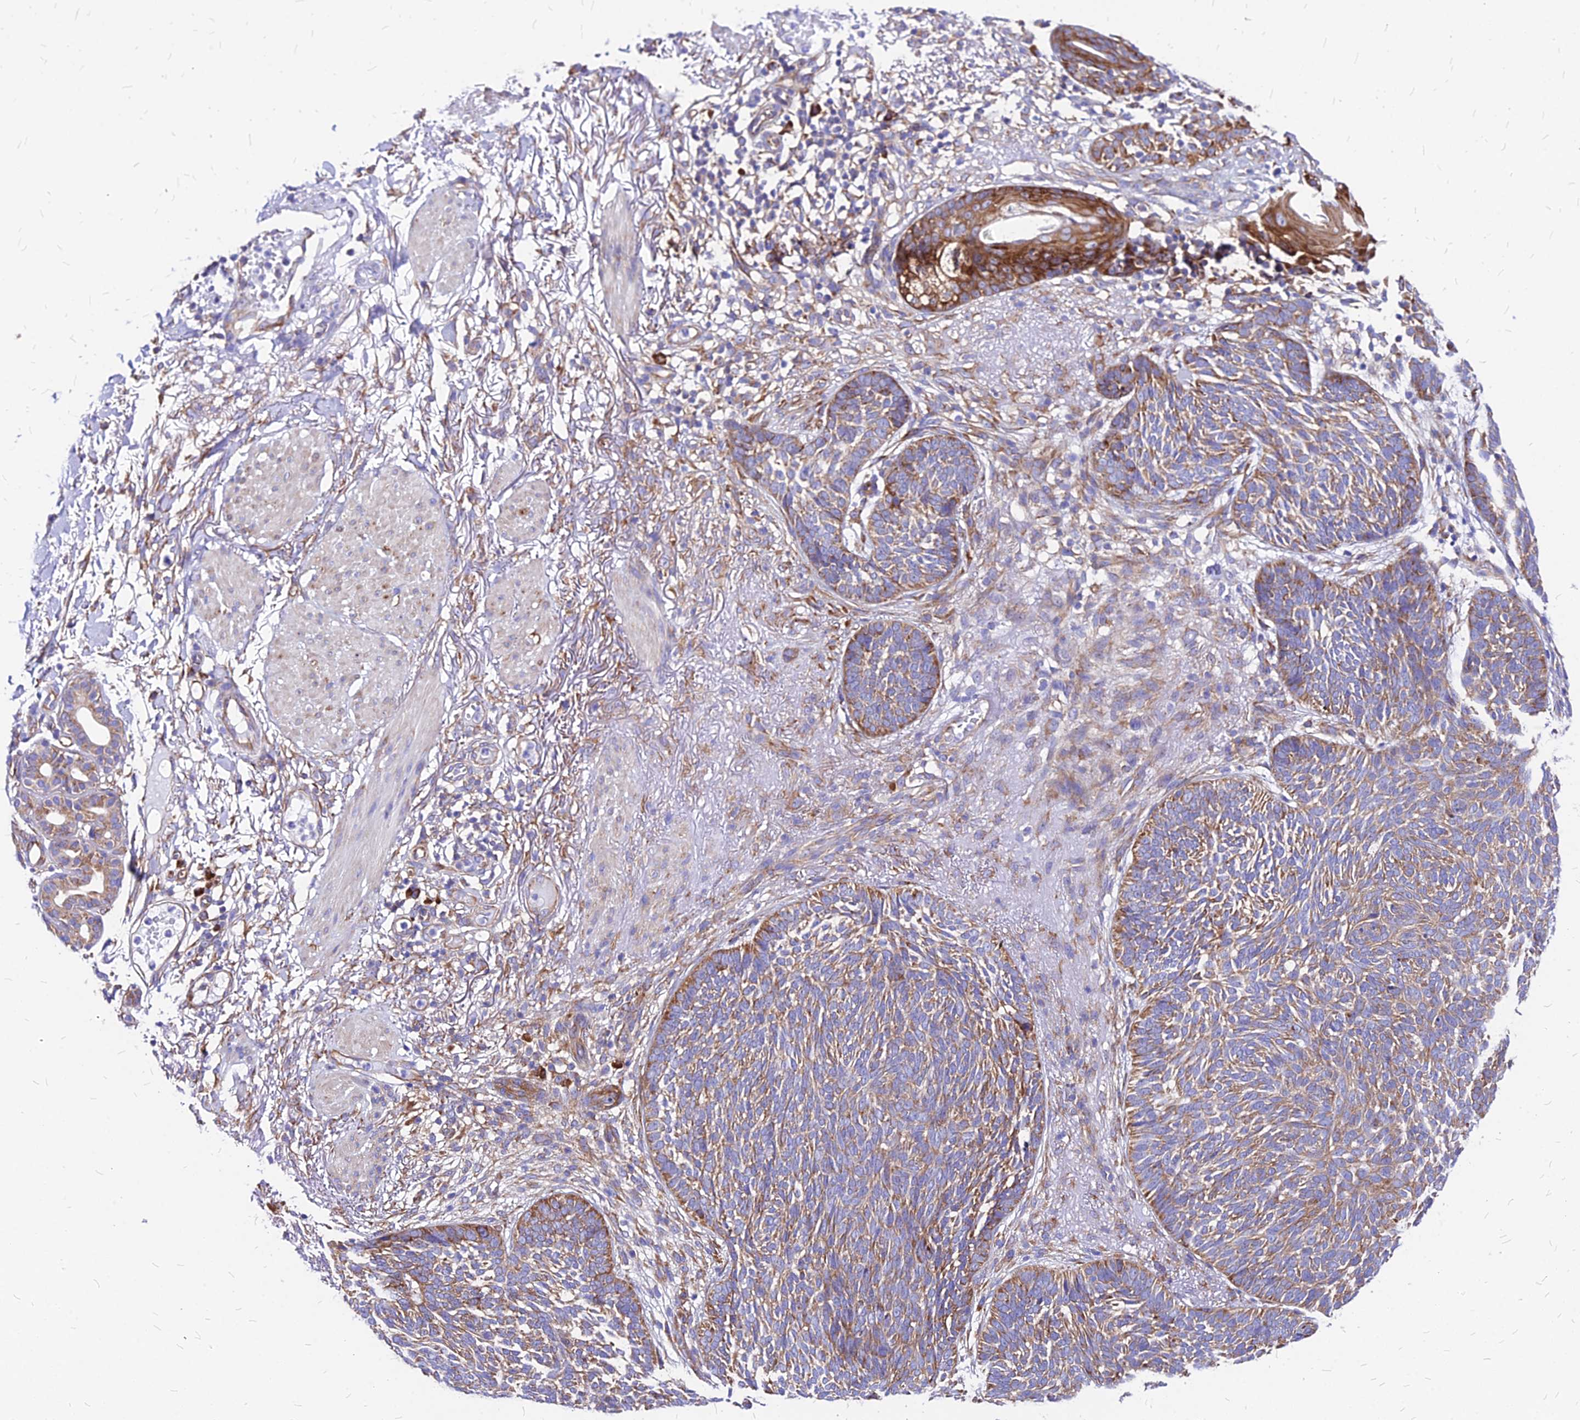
{"staining": {"intensity": "moderate", "quantity": "25%-75%", "location": "cytoplasmic/membranous"}, "tissue": "skin cancer", "cell_type": "Tumor cells", "image_type": "cancer", "snomed": [{"axis": "morphology", "description": "Normal tissue, NOS"}, {"axis": "morphology", "description": "Basal cell carcinoma"}, {"axis": "topography", "description": "Skin"}], "caption": "This photomicrograph exhibits skin cancer stained with immunohistochemistry (IHC) to label a protein in brown. The cytoplasmic/membranous of tumor cells show moderate positivity for the protein. Nuclei are counter-stained blue.", "gene": "RPL19", "patient": {"sex": "male", "age": 64}}